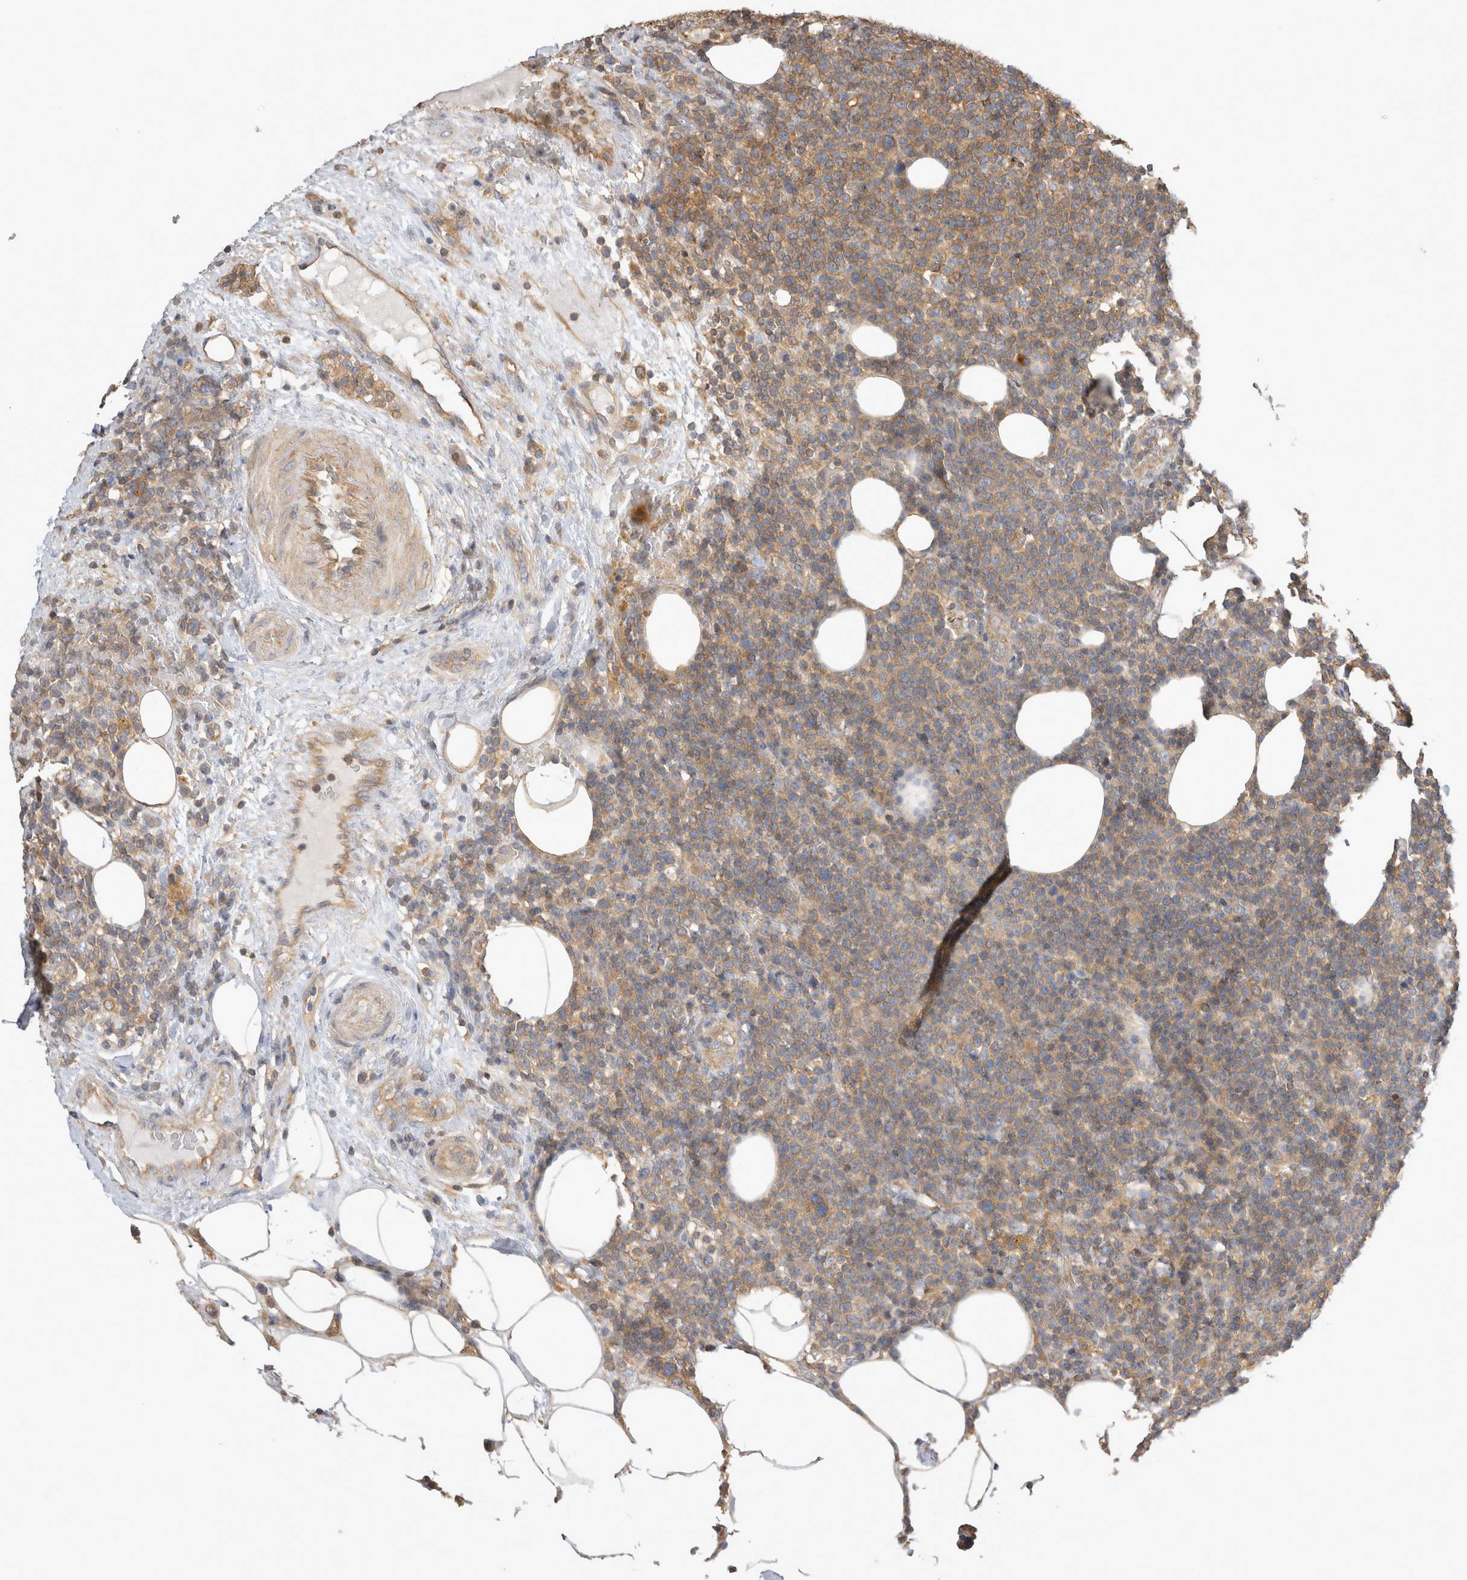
{"staining": {"intensity": "moderate", "quantity": "<25%", "location": "cytoplasmic/membranous"}, "tissue": "lymphoma", "cell_type": "Tumor cells", "image_type": "cancer", "snomed": [{"axis": "morphology", "description": "Malignant lymphoma, non-Hodgkin's type, High grade"}, {"axis": "topography", "description": "Lymph node"}], "caption": "DAB immunohistochemical staining of human malignant lymphoma, non-Hodgkin's type (high-grade) exhibits moderate cytoplasmic/membranous protein expression in about <25% of tumor cells.", "gene": "CHMP6", "patient": {"sex": "male", "age": 61}}